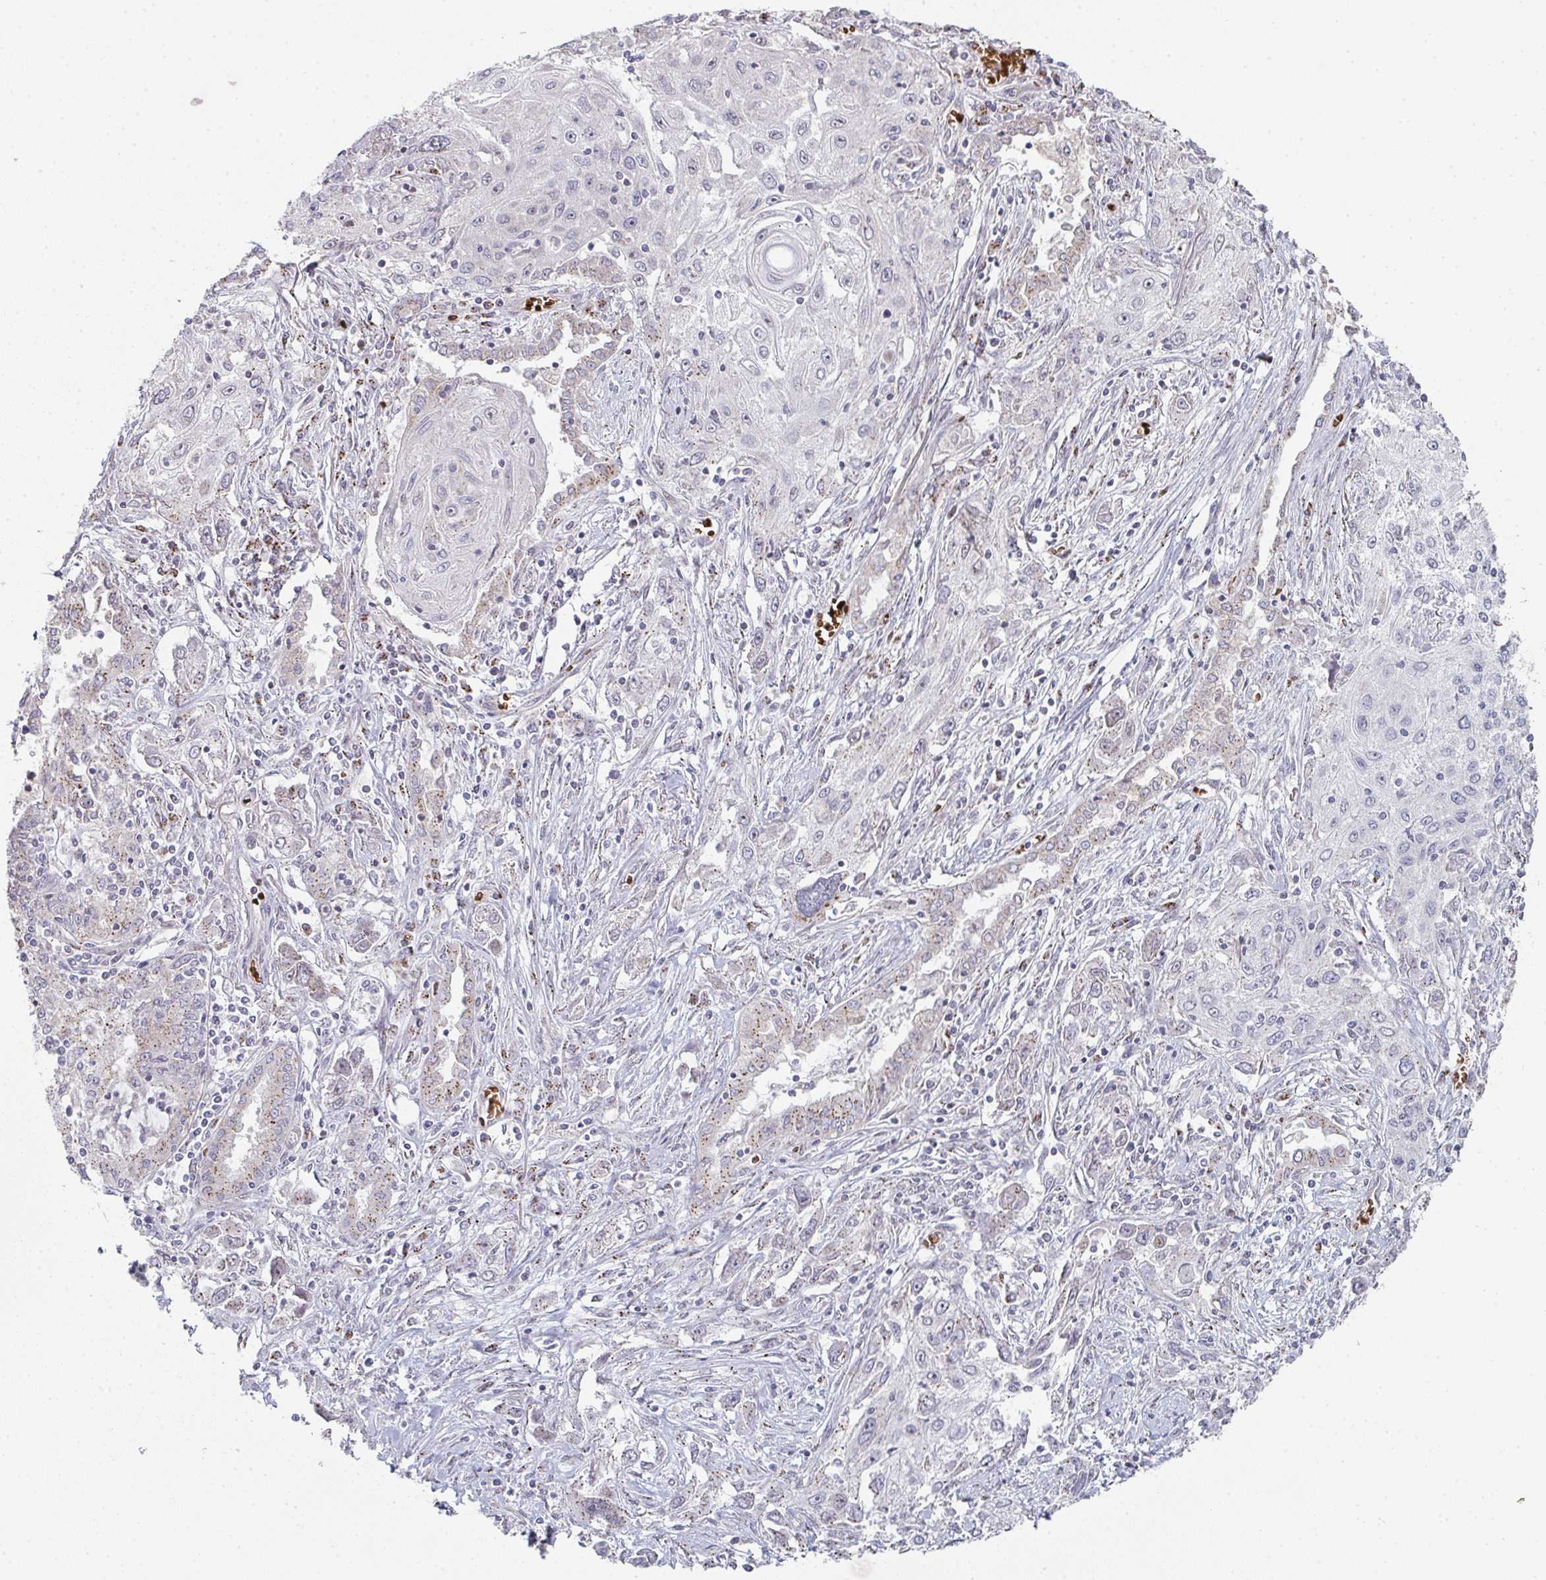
{"staining": {"intensity": "negative", "quantity": "none", "location": "none"}, "tissue": "lung cancer", "cell_type": "Tumor cells", "image_type": "cancer", "snomed": [{"axis": "morphology", "description": "Squamous cell carcinoma, NOS"}, {"axis": "topography", "description": "Lung"}], "caption": "The micrograph demonstrates no staining of tumor cells in lung cancer (squamous cell carcinoma). The staining was performed using DAB to visualize the protein expression in brown, while the nuclei were stained in blue with hematoxylin (Magnification: 20x).", "gene": "ZNF526", "patient": {"sex": "female", "age": 69}}